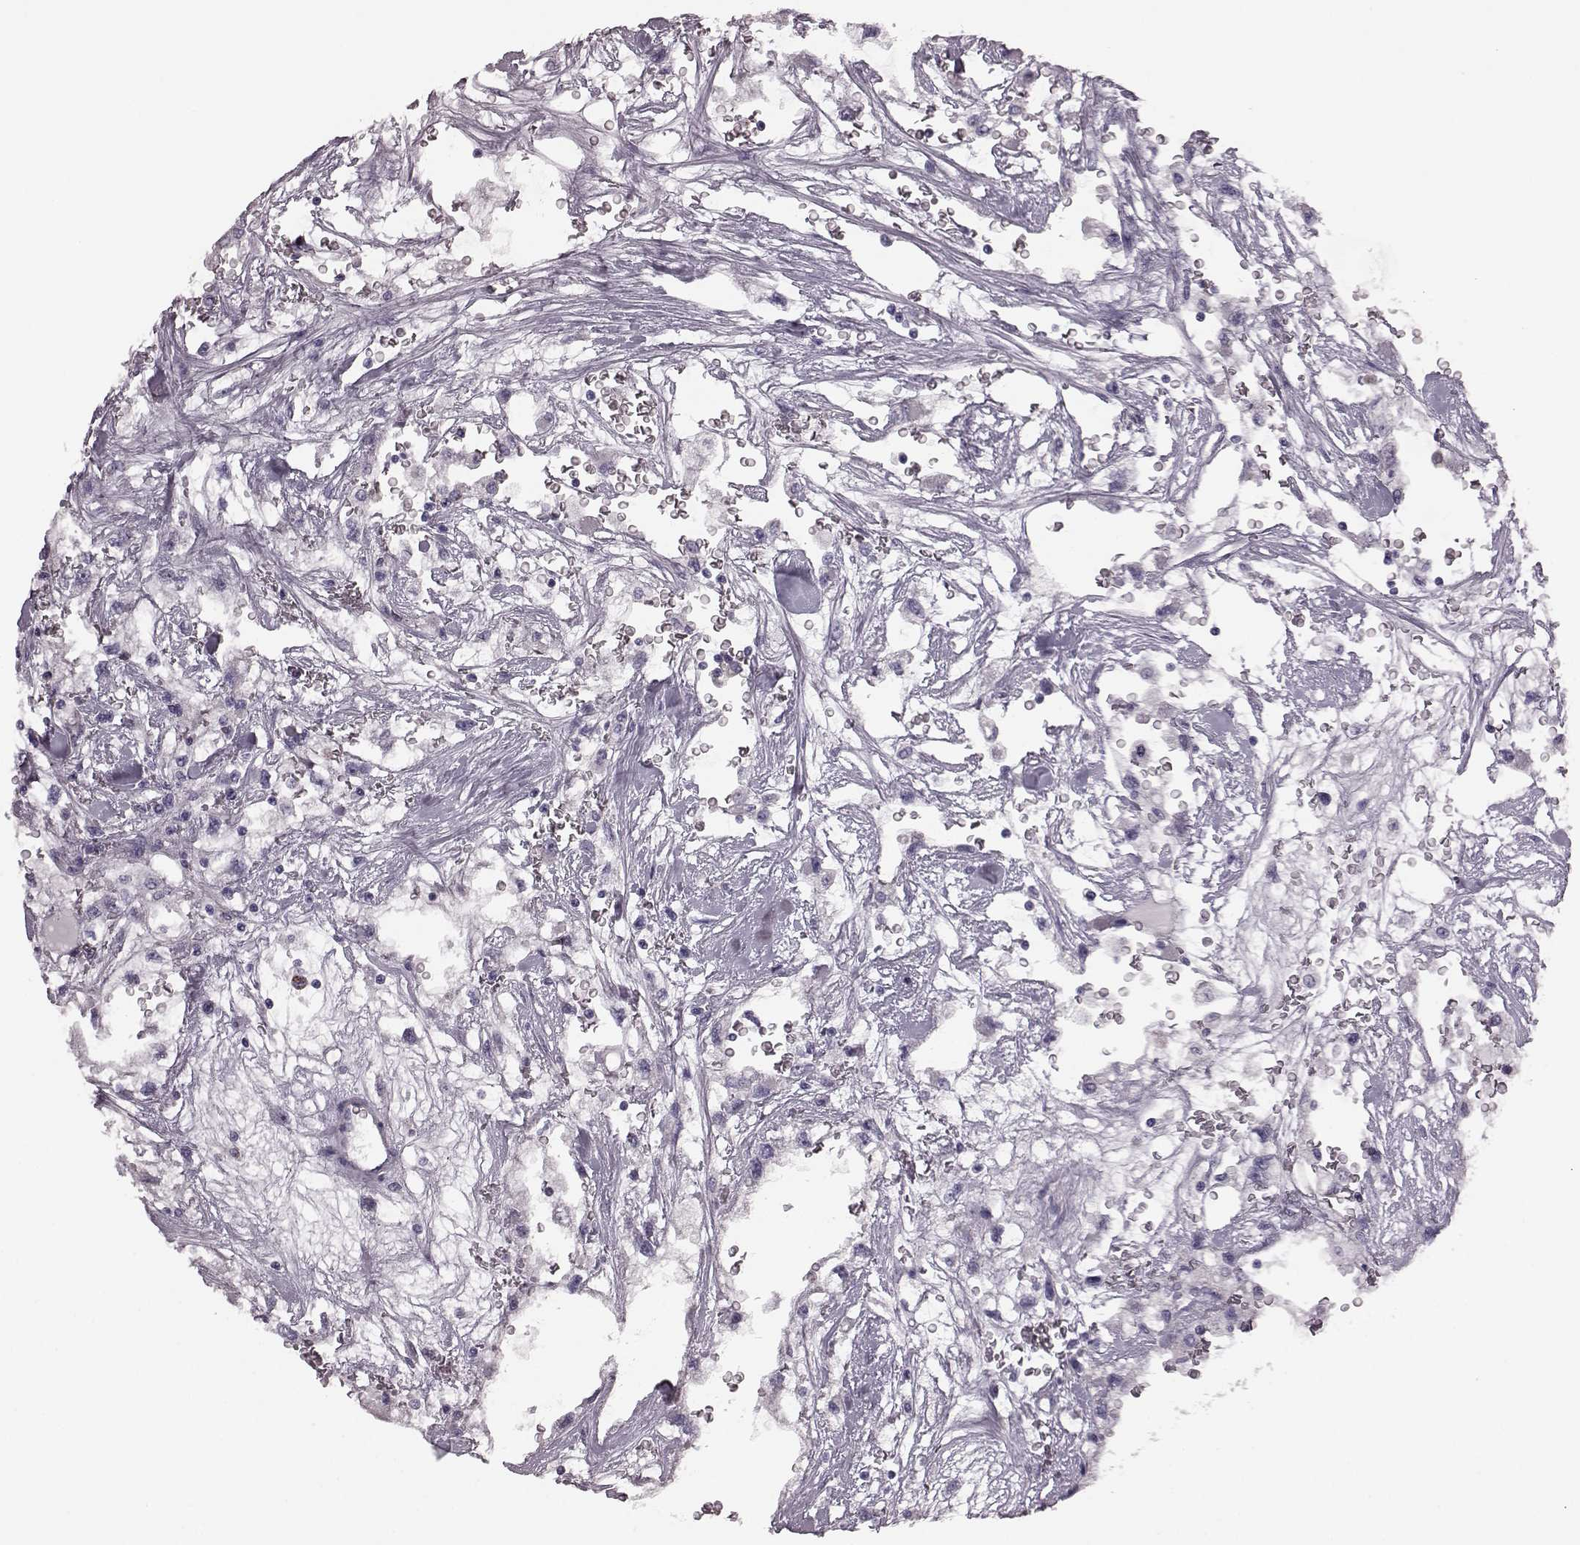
{"staining": {"intensity": "negative", "quantity": "none", "location": "none"}, "tissue": "renal cancer", "cell_type": "Tumor cells", "image_type": "cancer", "snomed": [{"axis": "morphology", "description": "Adenocarcinoma, NOS"}, {"axis": "topography", "description": "Kidney"}], "caption": "DAB (3,3'-diaminobenzidine) immunohistochemical staining of human renal cancer demonstrates no significant staining in tumor cells.", "gene": "SNTG1", "patient": {"sex": "male", "age": 59}}